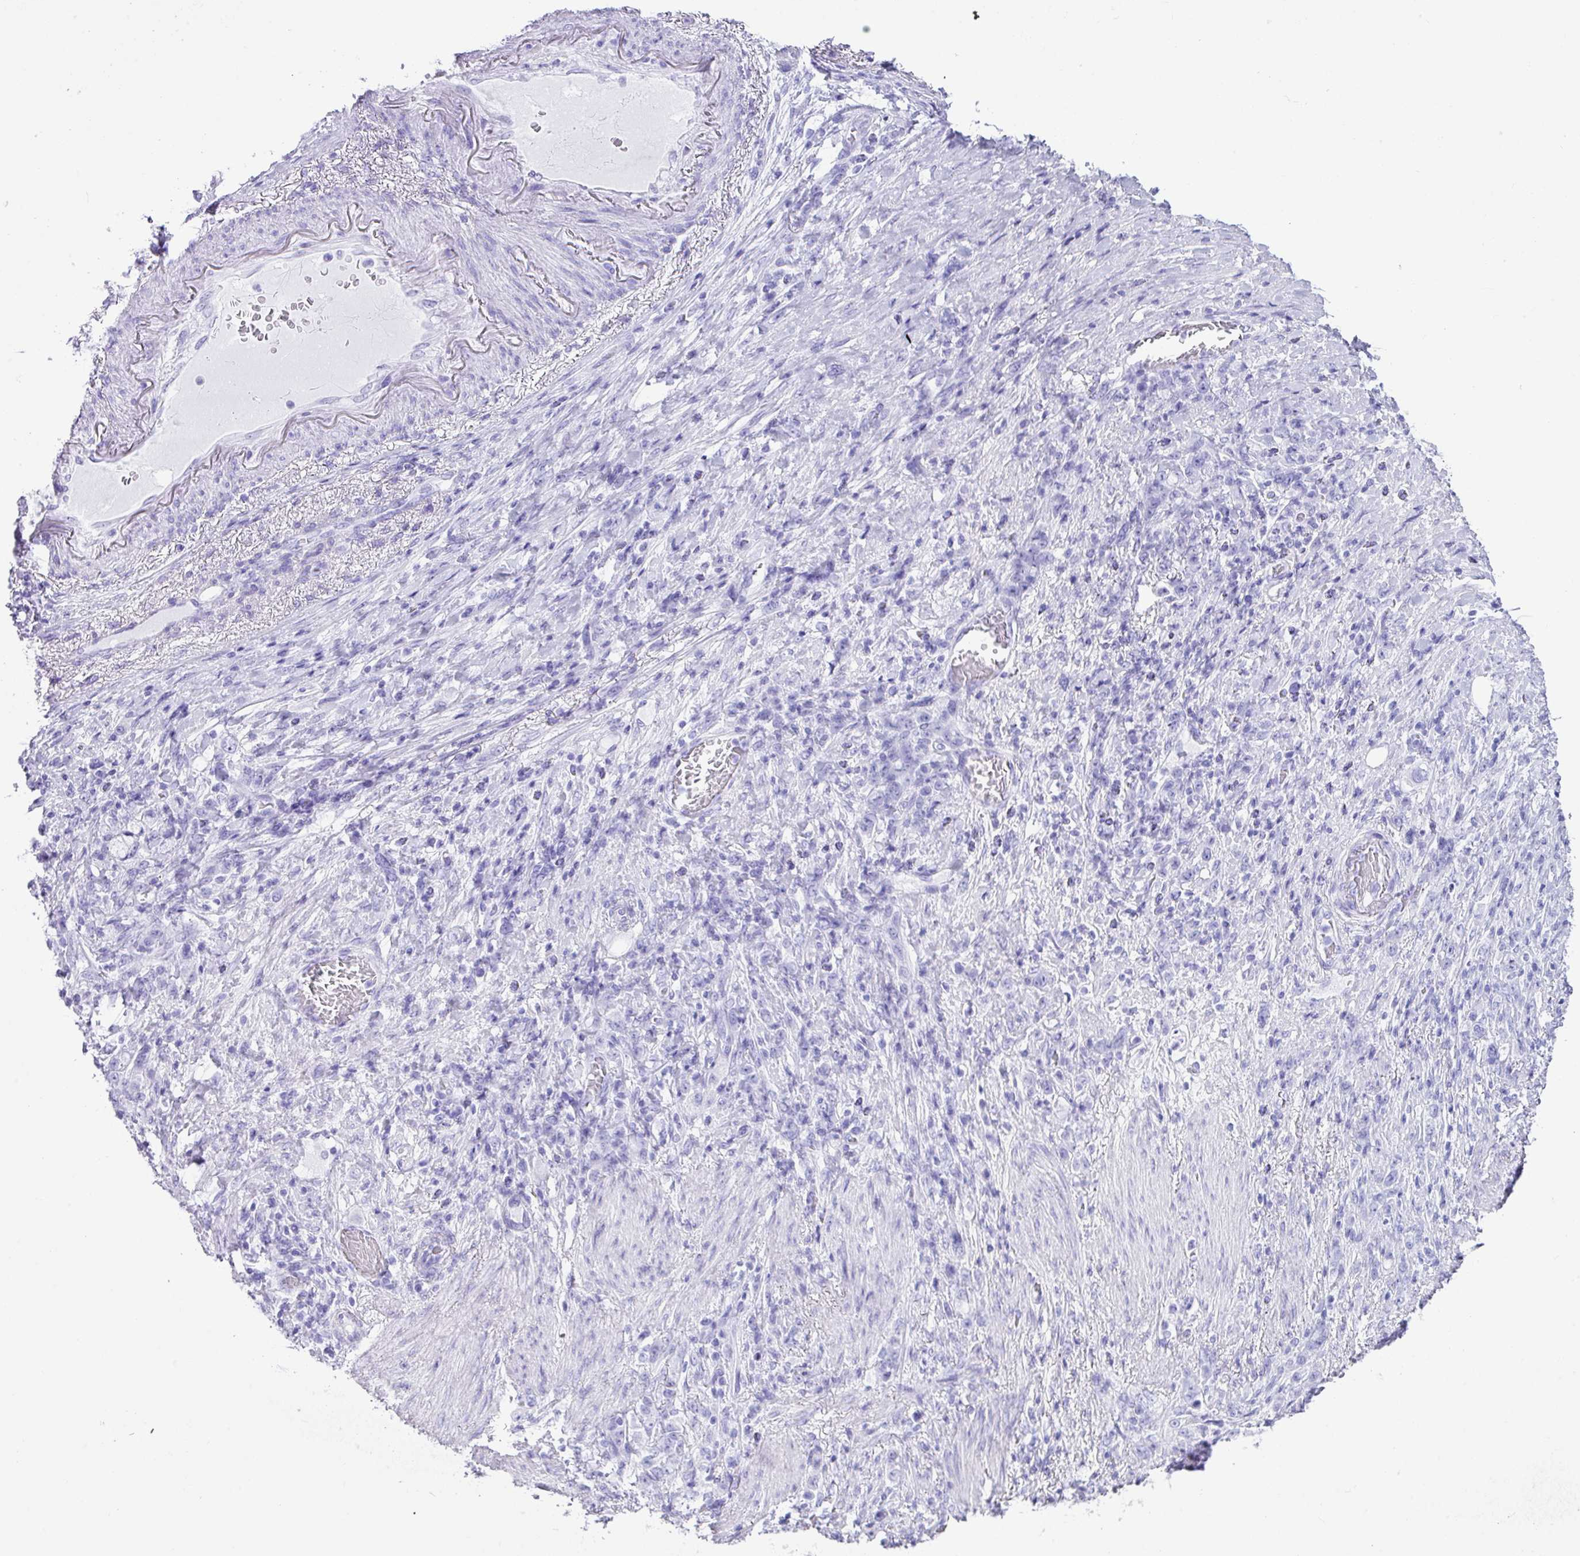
{"staining": {"intensity": "negative", "quantity": "none", "location": "none"}, "tissue": "stomach cancer", "cell_type": "Tumor cells", "image_type": "cancer", "snomed": [{"axis": "morphology", "description": "Adenocarcinoma, NOS"}, {"axis": "topography", "description": "Stomach"}], "caption": "Immunohistochemical staining of stomach cancer shows no significant staining in tumor cells.", "gene": "NCCRP1", "patient": {"sex": "female", "age": 79}}